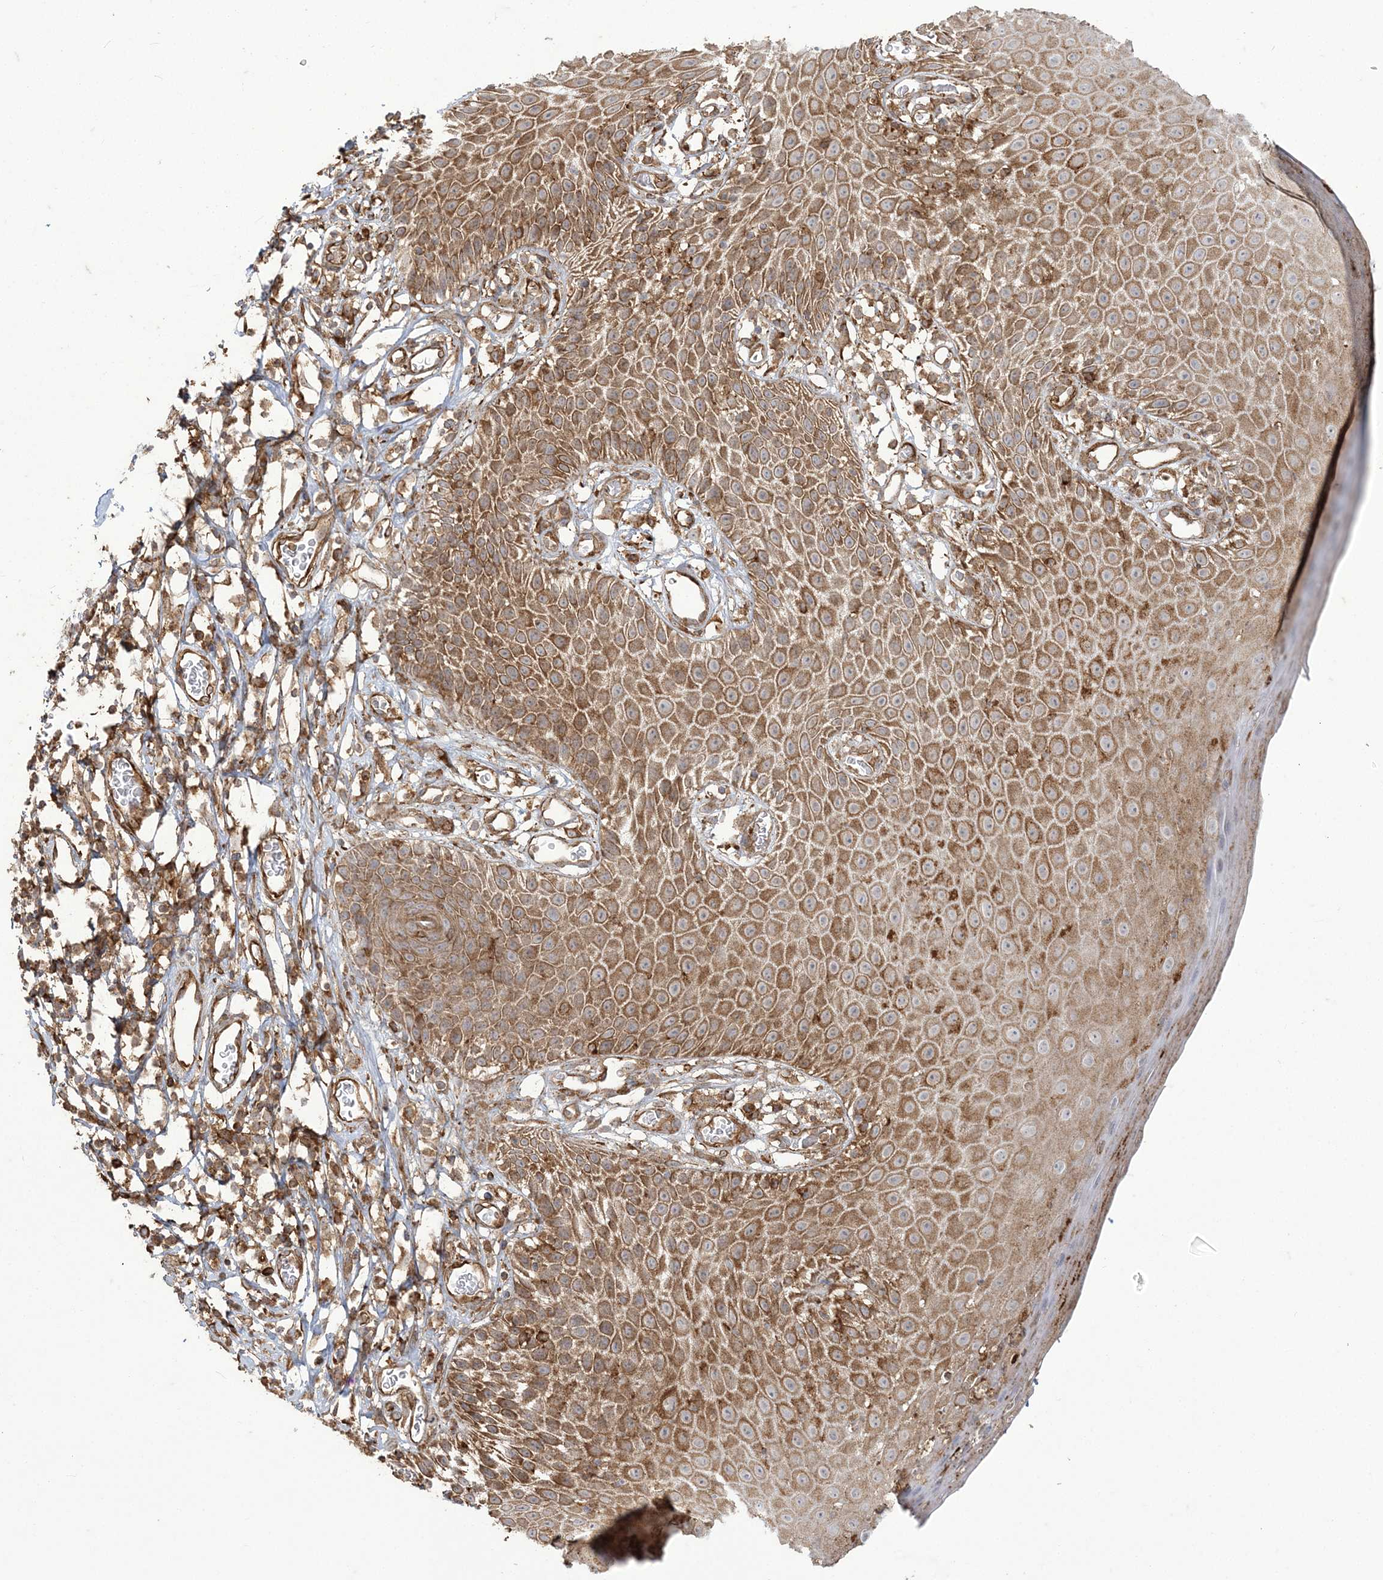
{"staining": {"intensity": "moderate", "quantity": ">75%", "location": "cytoplasmic/membranous"}, "tissue": "skin", "cell_type": "Epidermal cells", "image_type": "normal", "snomed": [{"axis": "morphology", "description": "Normal tissue, NOS"}, {"axis": "topography", "description": "Vulva"}], "caption": "Human skin stained with a protein marker displays moderate staining in epidermal cells.", "gene": "DERL3", "patient": {"sex": "female", "age": 68}}